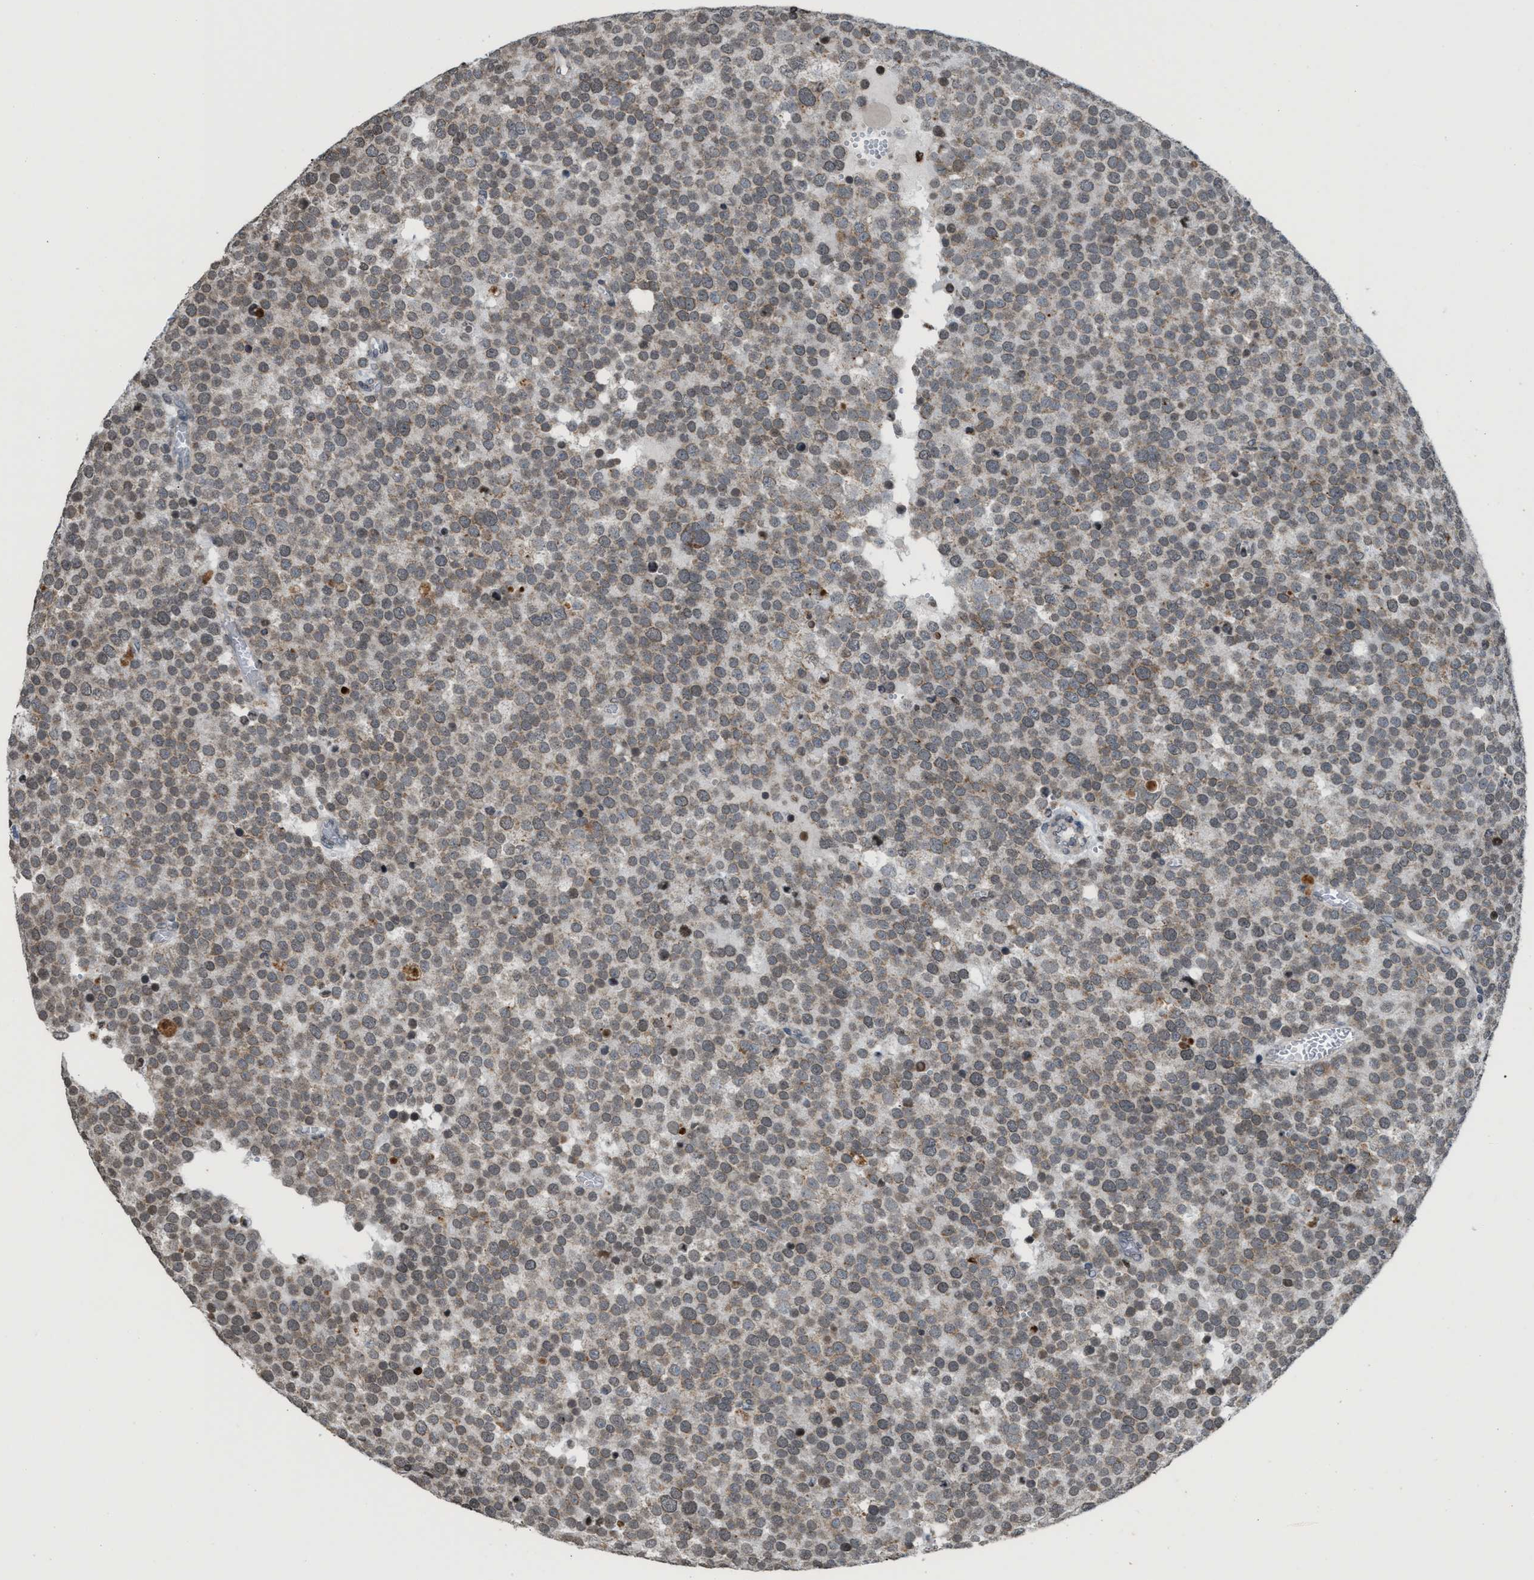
{"staining": {"intensity": "weak", "quantity": ">75%", "location": "cytoplasmic/membranous"}, "tissue": "testis cancer", "cell_type": "Tumor cells", "image_type": "cancer", "snomed": [{"axis": "morphology", "description": "Normal tissue, NOS"}, {"axis": "morphology", "description": "Seminoma, NOS"}, {"axis": "topography", "description": "Testis"}], "caption": "Immunohistochemical staining of human testis cancer shows low levels of weak cytoplasmic/membranous protein positivity in approximately >75% of tumor cells. (Brightfield microscopy of DAB IHC at high magnification).", "gene": "PRUNE2", "patient": {"sex": "male", "age": 71}}